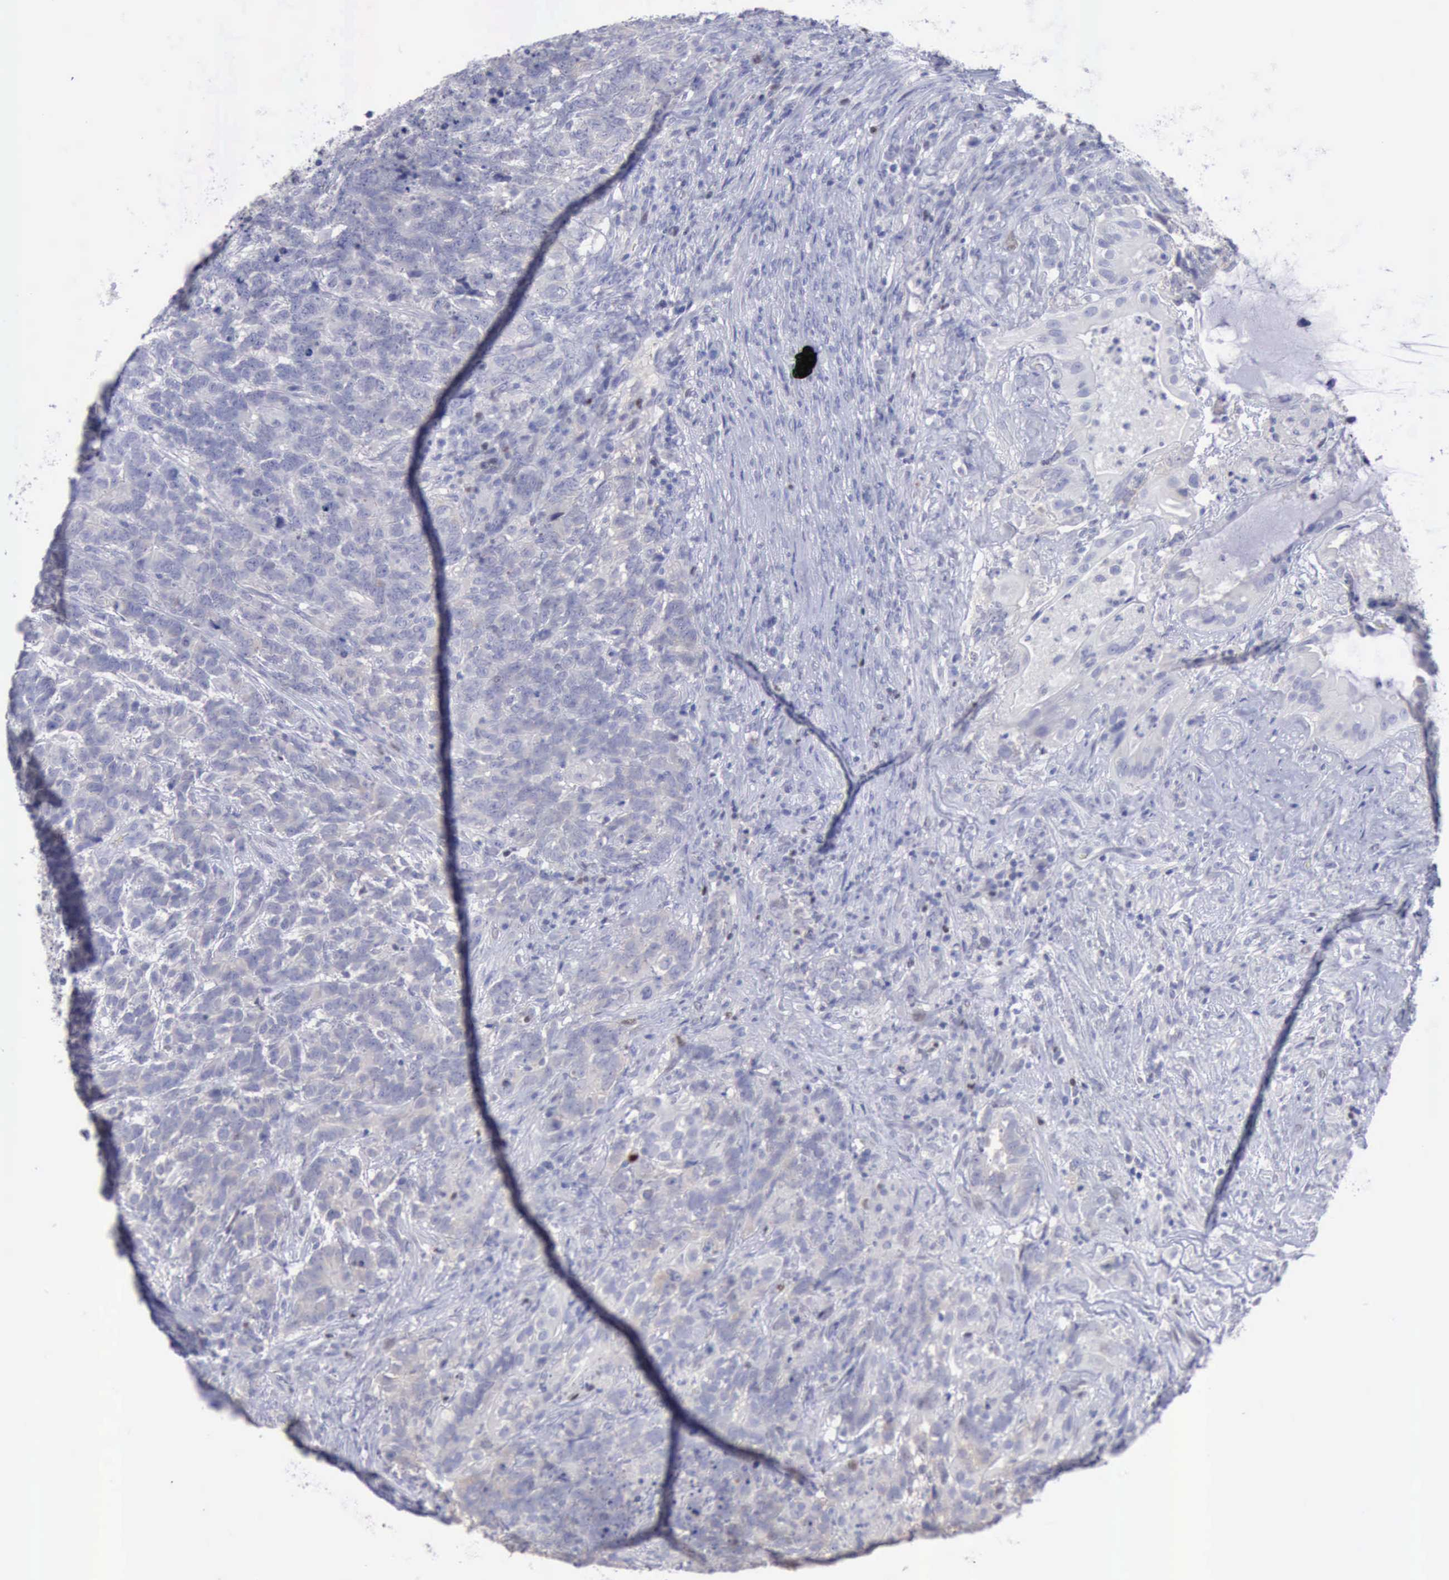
{"staining": {"intensity": "negative", "quantity": "none", "location": "none"}, "tissue": "testis cancer", "cell_type": "Tumor cells", "image_type": "cancer", "snomed": [{"axis": "morphology", "description": "Carcinoma, Embryonal, NOS"}, {"axis": "topography", "description": "Testis"}], "caption": "There is no significant expression in tumor cells of testis embryonal carcinoma.", "gene": "SATB2", "patient": {"sex": "male", "age": 26}}